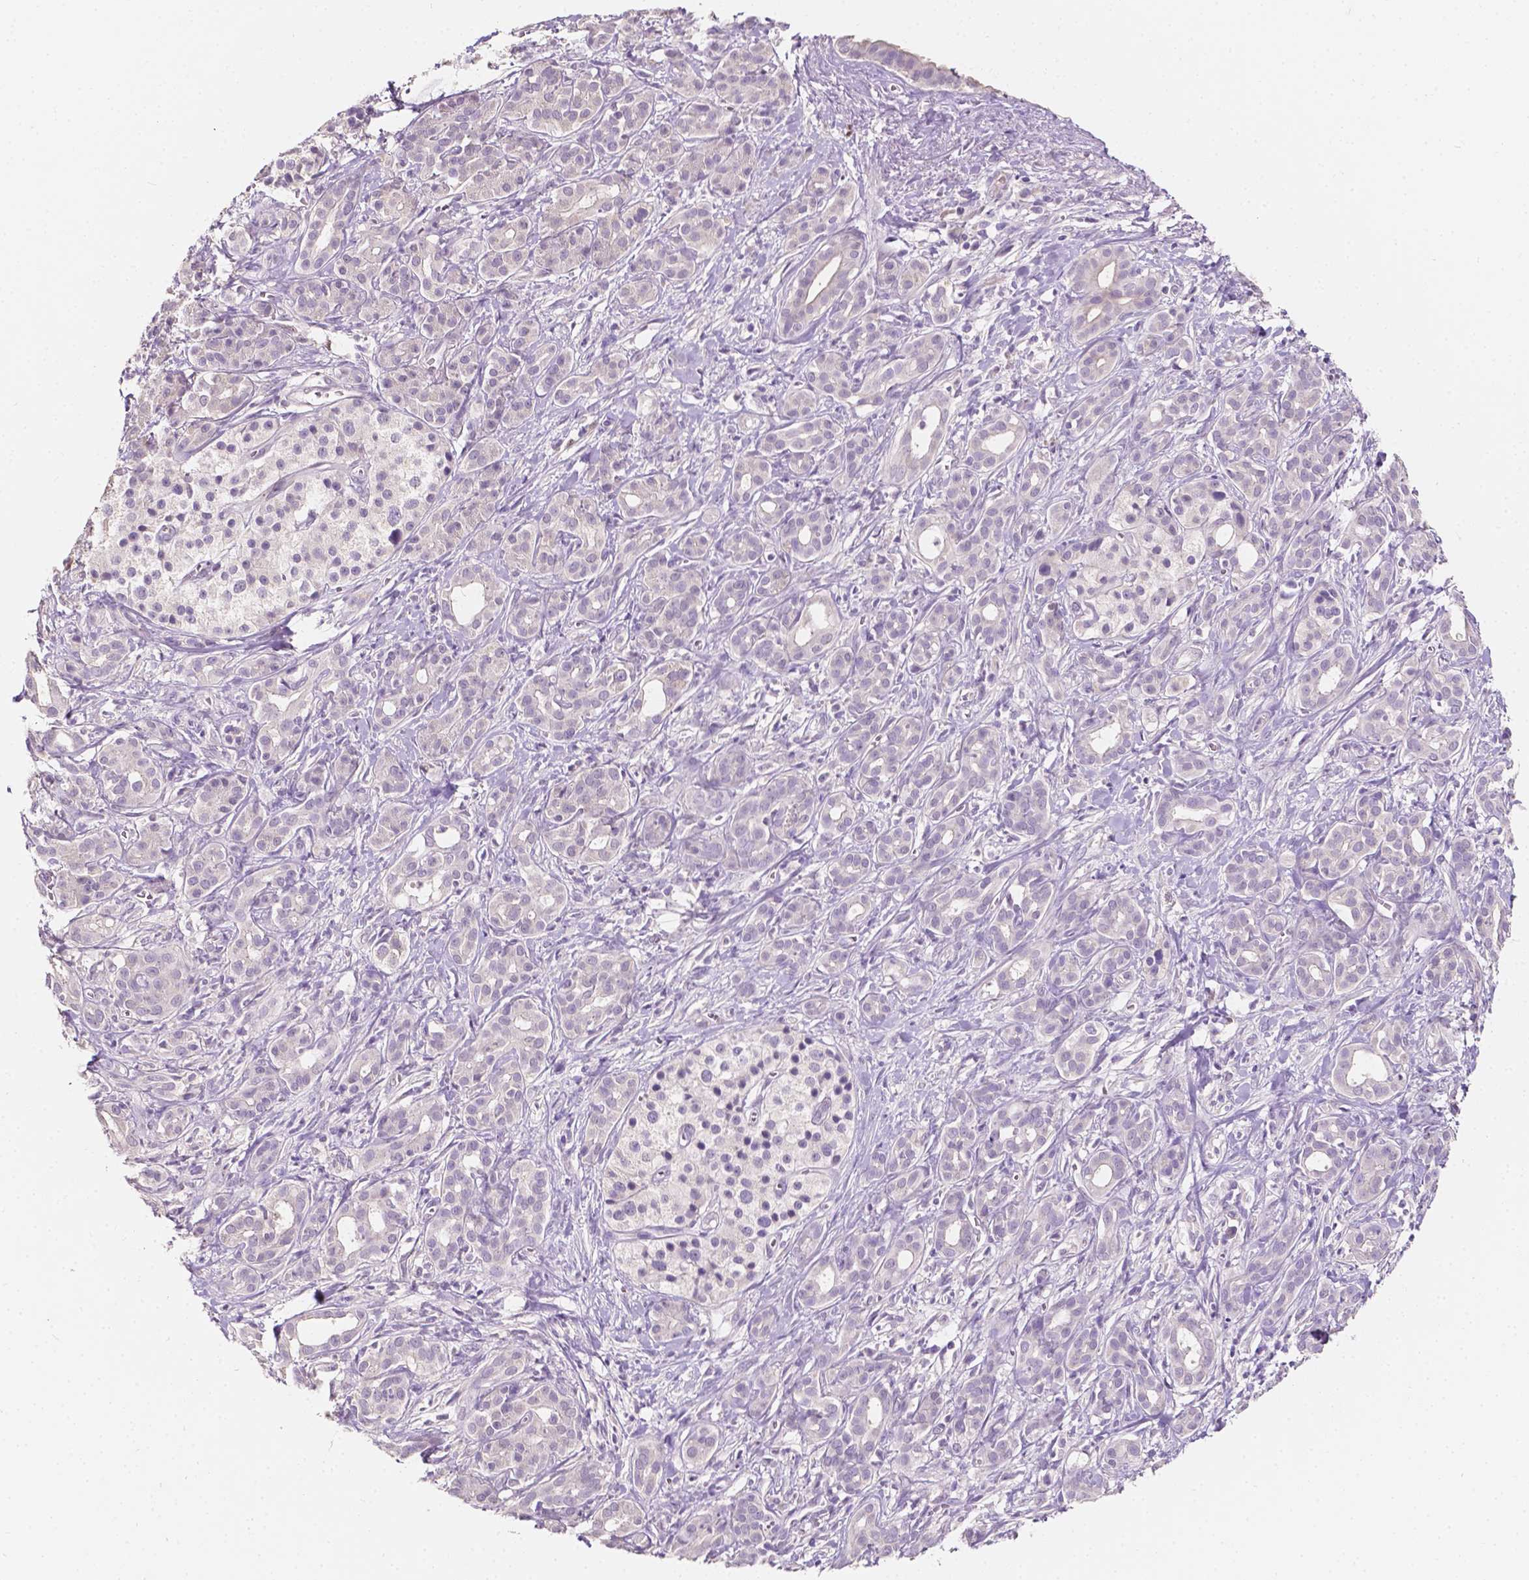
{"staining": {"intensity": "negative", "quantity": "none", "location": "none"}, "tissue": "pancreatic cancer", "cell_type": "Tumor cells", "image_type": "cancer", "snomed": [{"axis": "morphology", "description": "Adenocarcinoma, NOS"}, {"axis": "topography", "description": "Pancreas"}], "caption": "High power microscopy histopathology image of an immunohistochemistry (IHC) micrograph of pancreatic cancer (adenocarcinoma), revealing no significant staining in tumor cells.", "gene": "TAL1", "patient": {"sex": "male", "age": 61}}